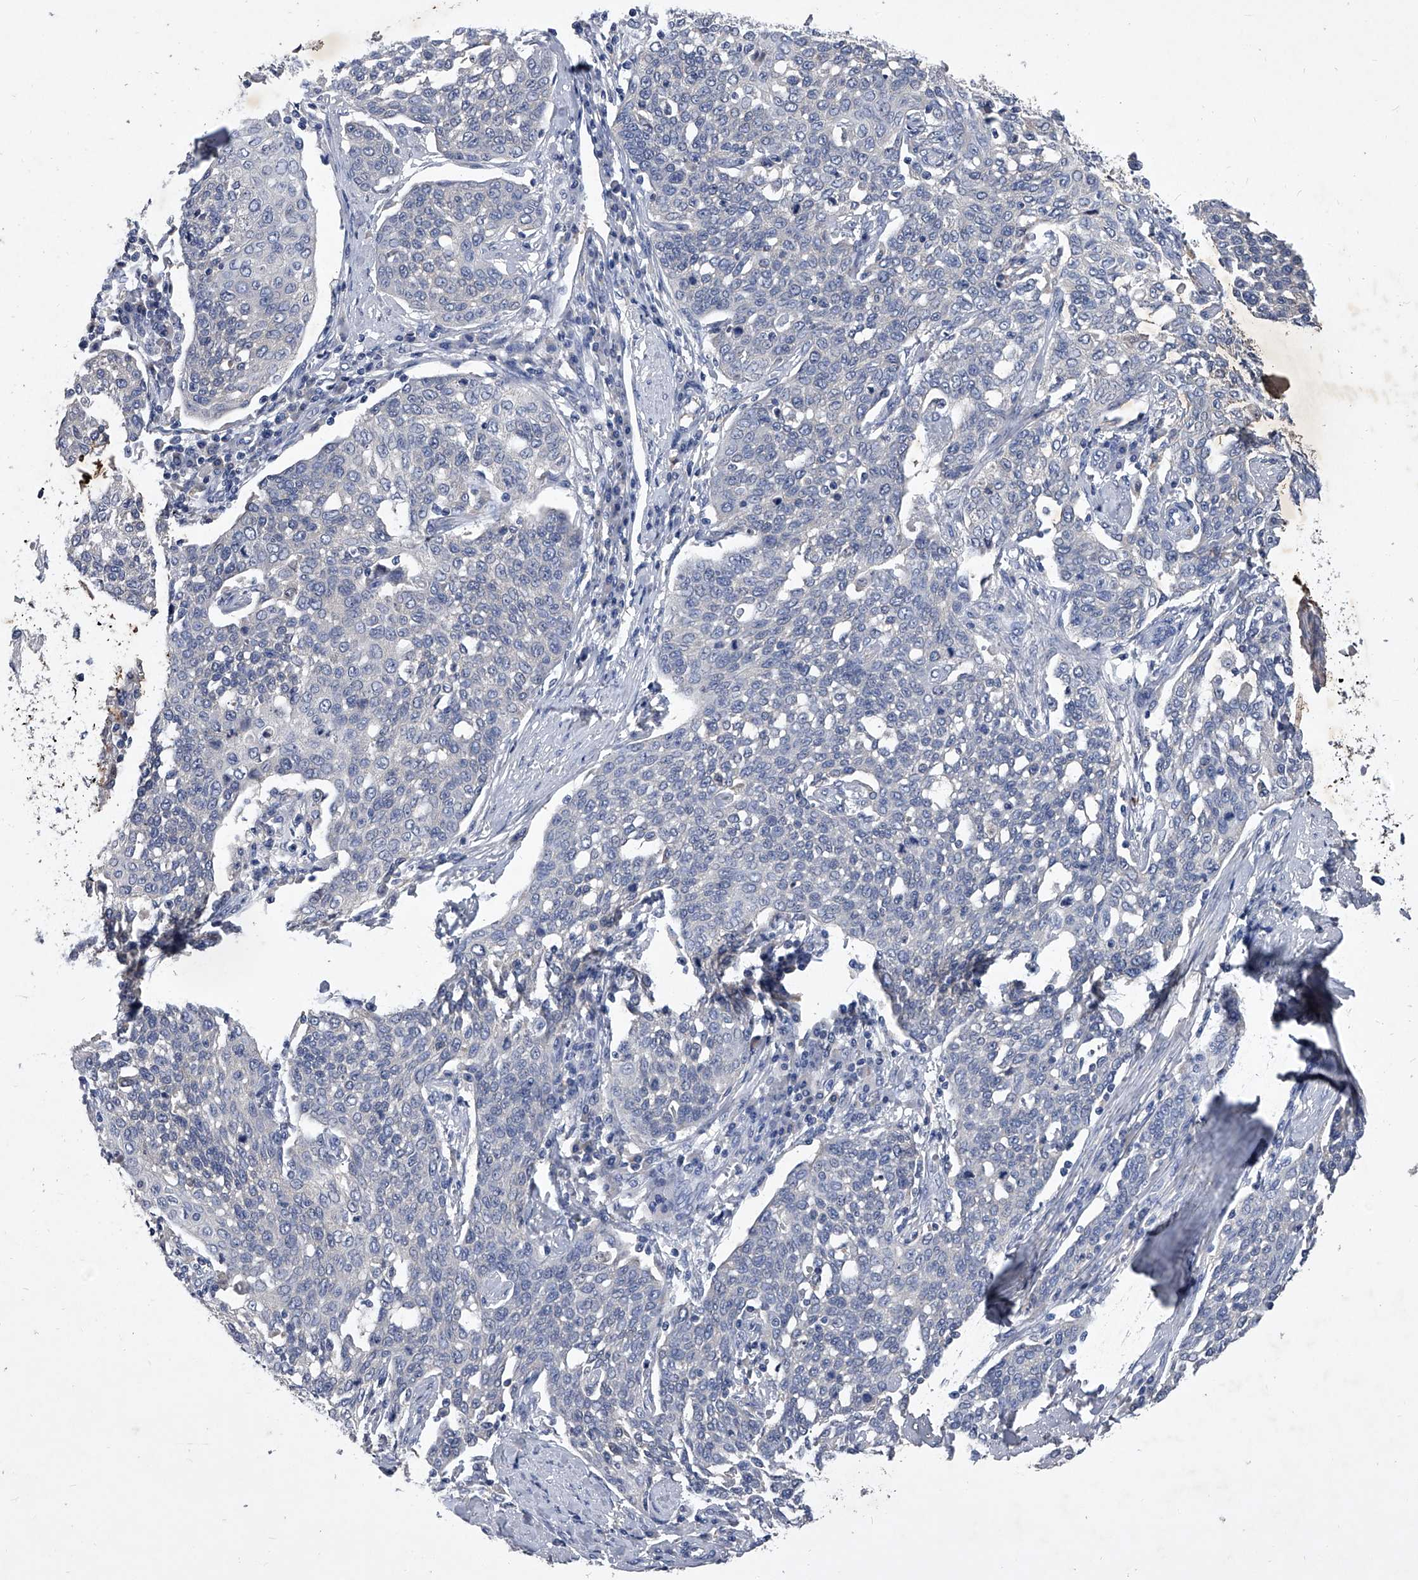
{"staining": {"intensity": "negative", "quantity": "none", "location": "none"}, "tissue": "cervical cancer", "cell_type": "Tumor cells", "image_type": "cancer", "snomed": [{"axis": "morphology", "description": "Squamous cell carcinoma, NOS"}, {"axis": "topography", "description": "Cervix"}], "caption": "Immunohistochemistry (IHC) micrograph of human cervical cancer (squamous cell carcinoma) stained for a protein (brown), which demonstrates no staining in tumor cells. (DAB (3,3'-diaminobenzidine) IHC visualized using brightfield microscopy, high magnification).", "gene": "C5", "patient": {"sex": "female", "age": 34}}